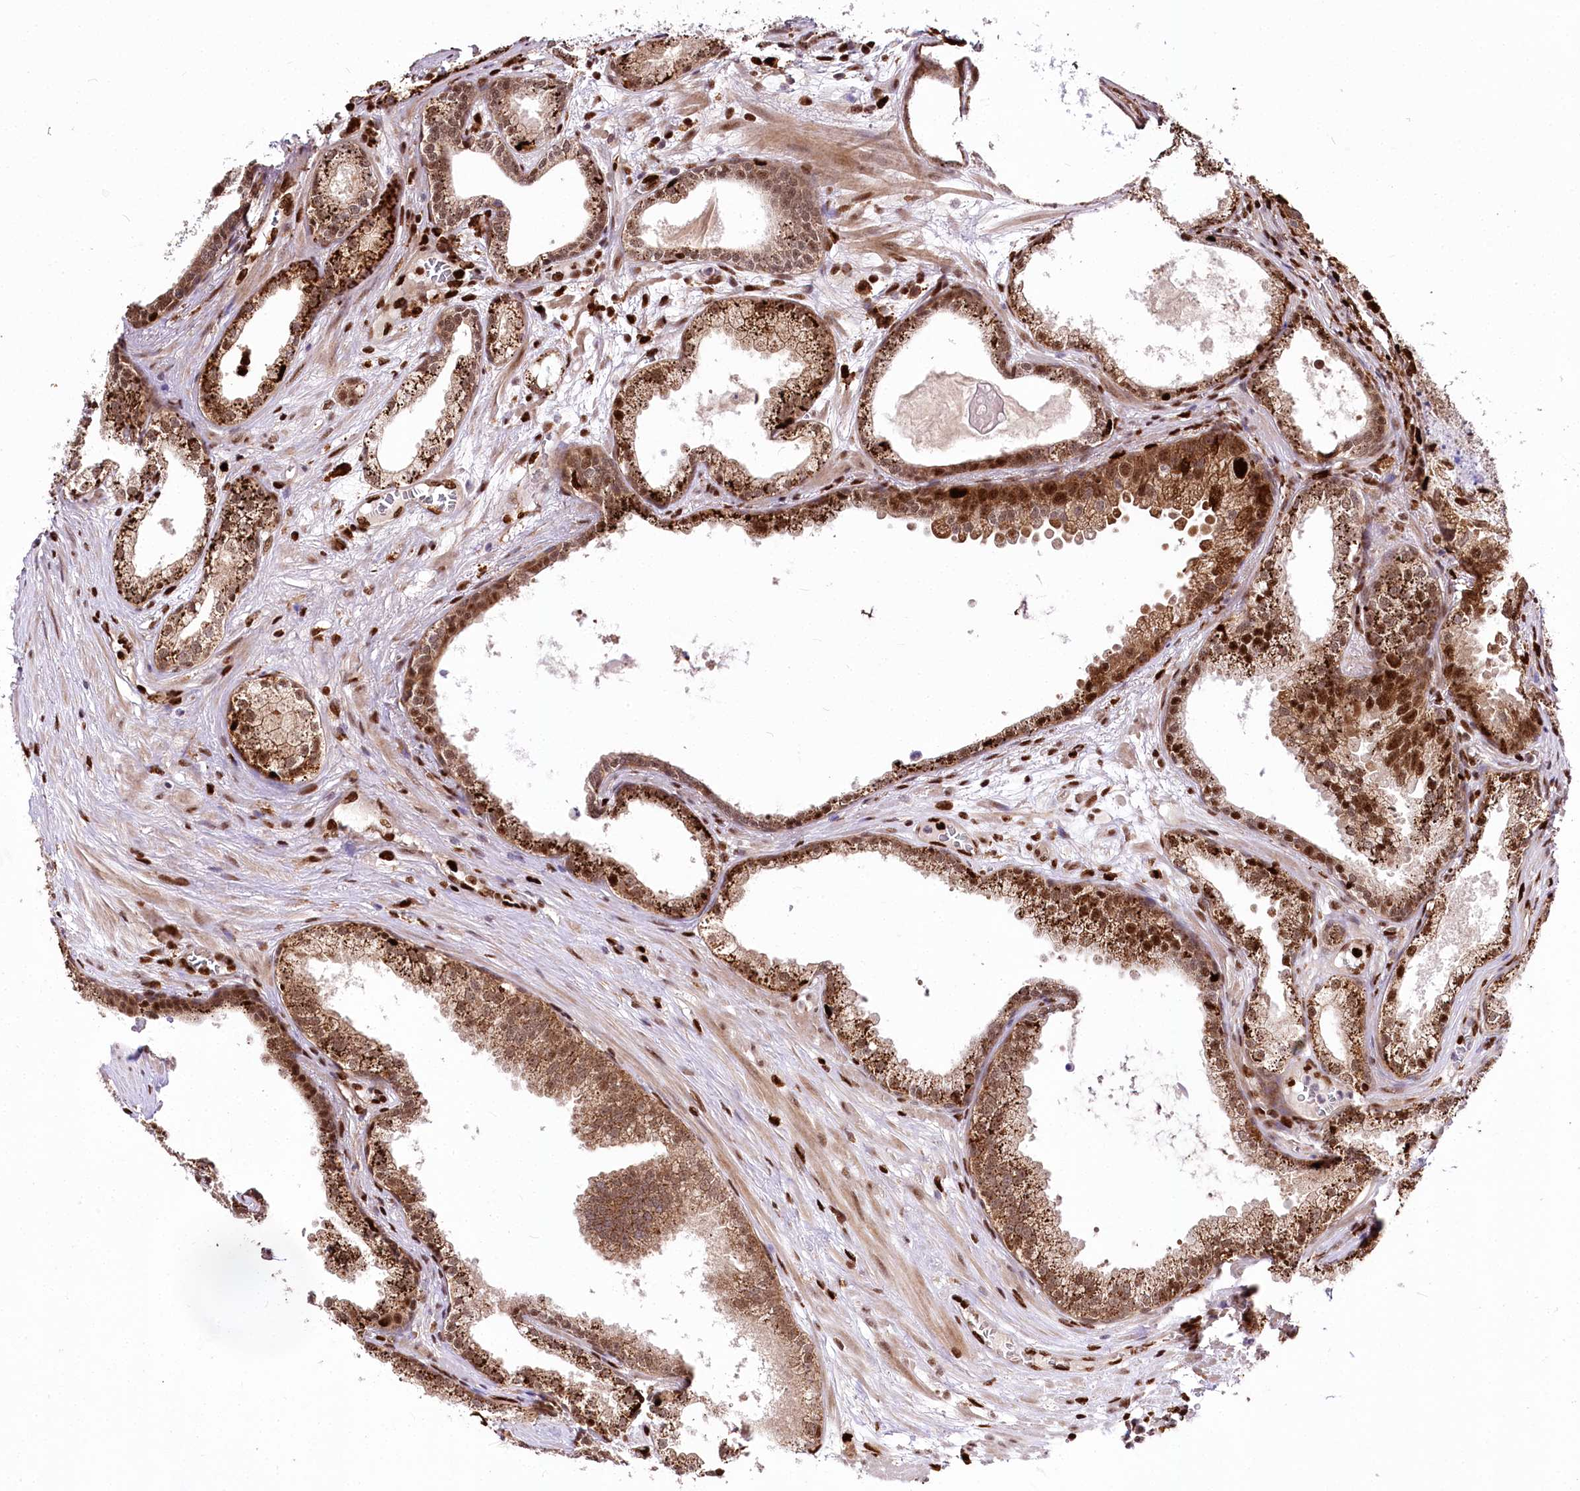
{"staining": {"intensity": "moderate", "quantity": ">75%", "location": "cytoplasmic/membranous,nuclear"}, "tissue": "prostate cancer", "cell_type": "Tumor cells", "image_type": "cancer", "snomed": [{"axis": "morphology", "description": "Adenocarcinoma, High grade"}, {"axis": "topography", "description": "Prostate"}], "caption": "Immunohistochemistry image of neoplastic tissue: prostate adenocarcinoma (high-grade) stained using IHC reveals medium levels of moderate protein expression localized specifically in the cytoplasmic/membranous and nuclear of tumor cells, appearing as a cytoplasmic/membranous and nuclear brown color.", "gene": "FIGN", "patient": {"sex": "male", "age": 69}}